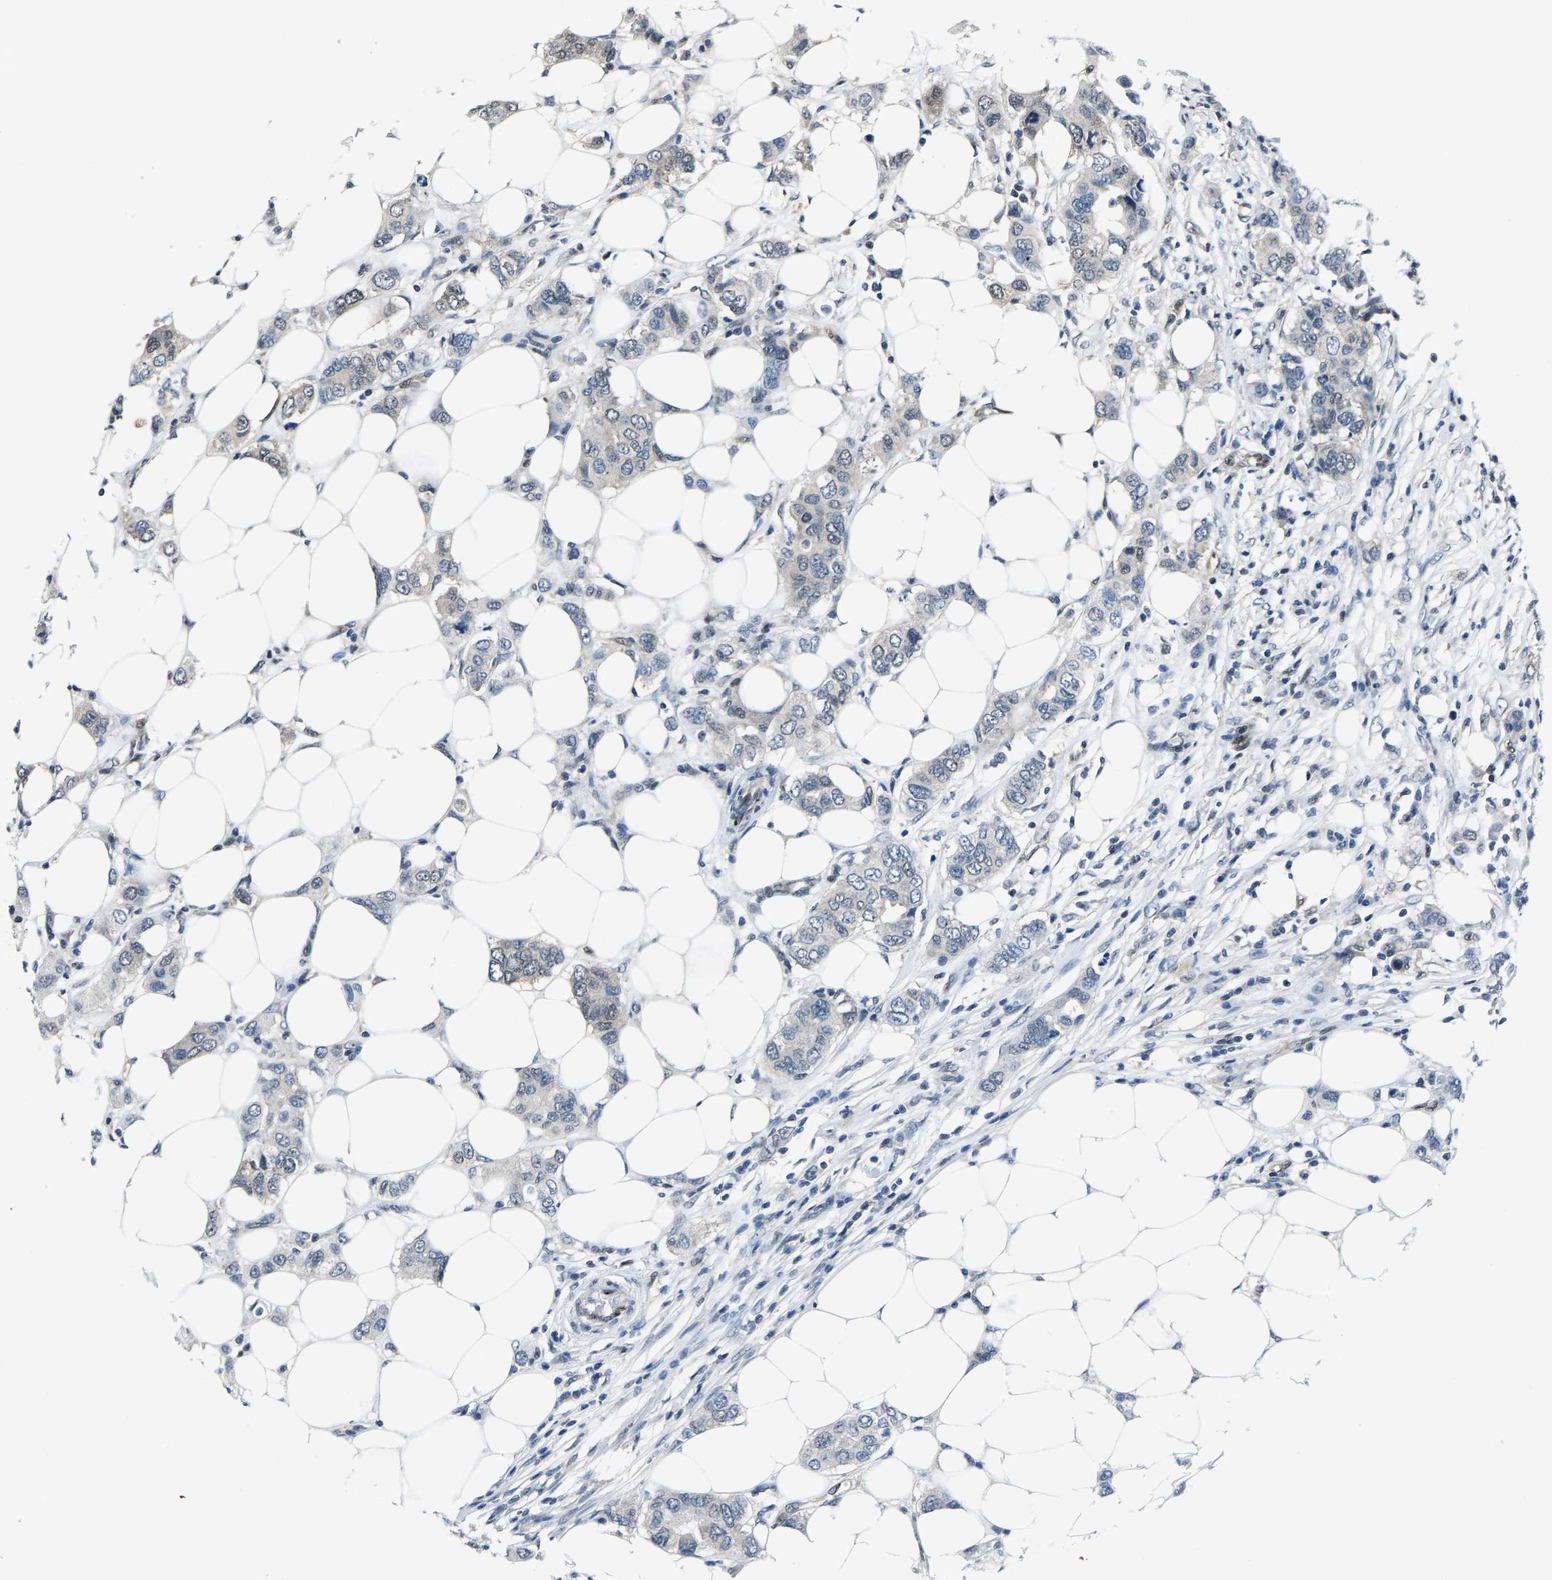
{"staining": {"intensity": "moderate", "quantity": "<25%", "location": "cytoplasmic/membranous,nuclear"}, "tissue": "breast cancer", "cell_type": "Tumor cells", "image_type": "cancer", "snomed": [{"axis": "morphology", "description": "Duct carcinoma"}, {"axis": "topography", "description": "Breast"}], "caption": "About <25% of tumor cells in human breast cancer (infiltrating ductal carcinoma) demonstrate moderate cytoplasmic/membranous and nuclear protein staining as visualized by brown immunohistochemical staining.", "gene": "ATXN3", "patient": {"sex": "female", "age": 50}}